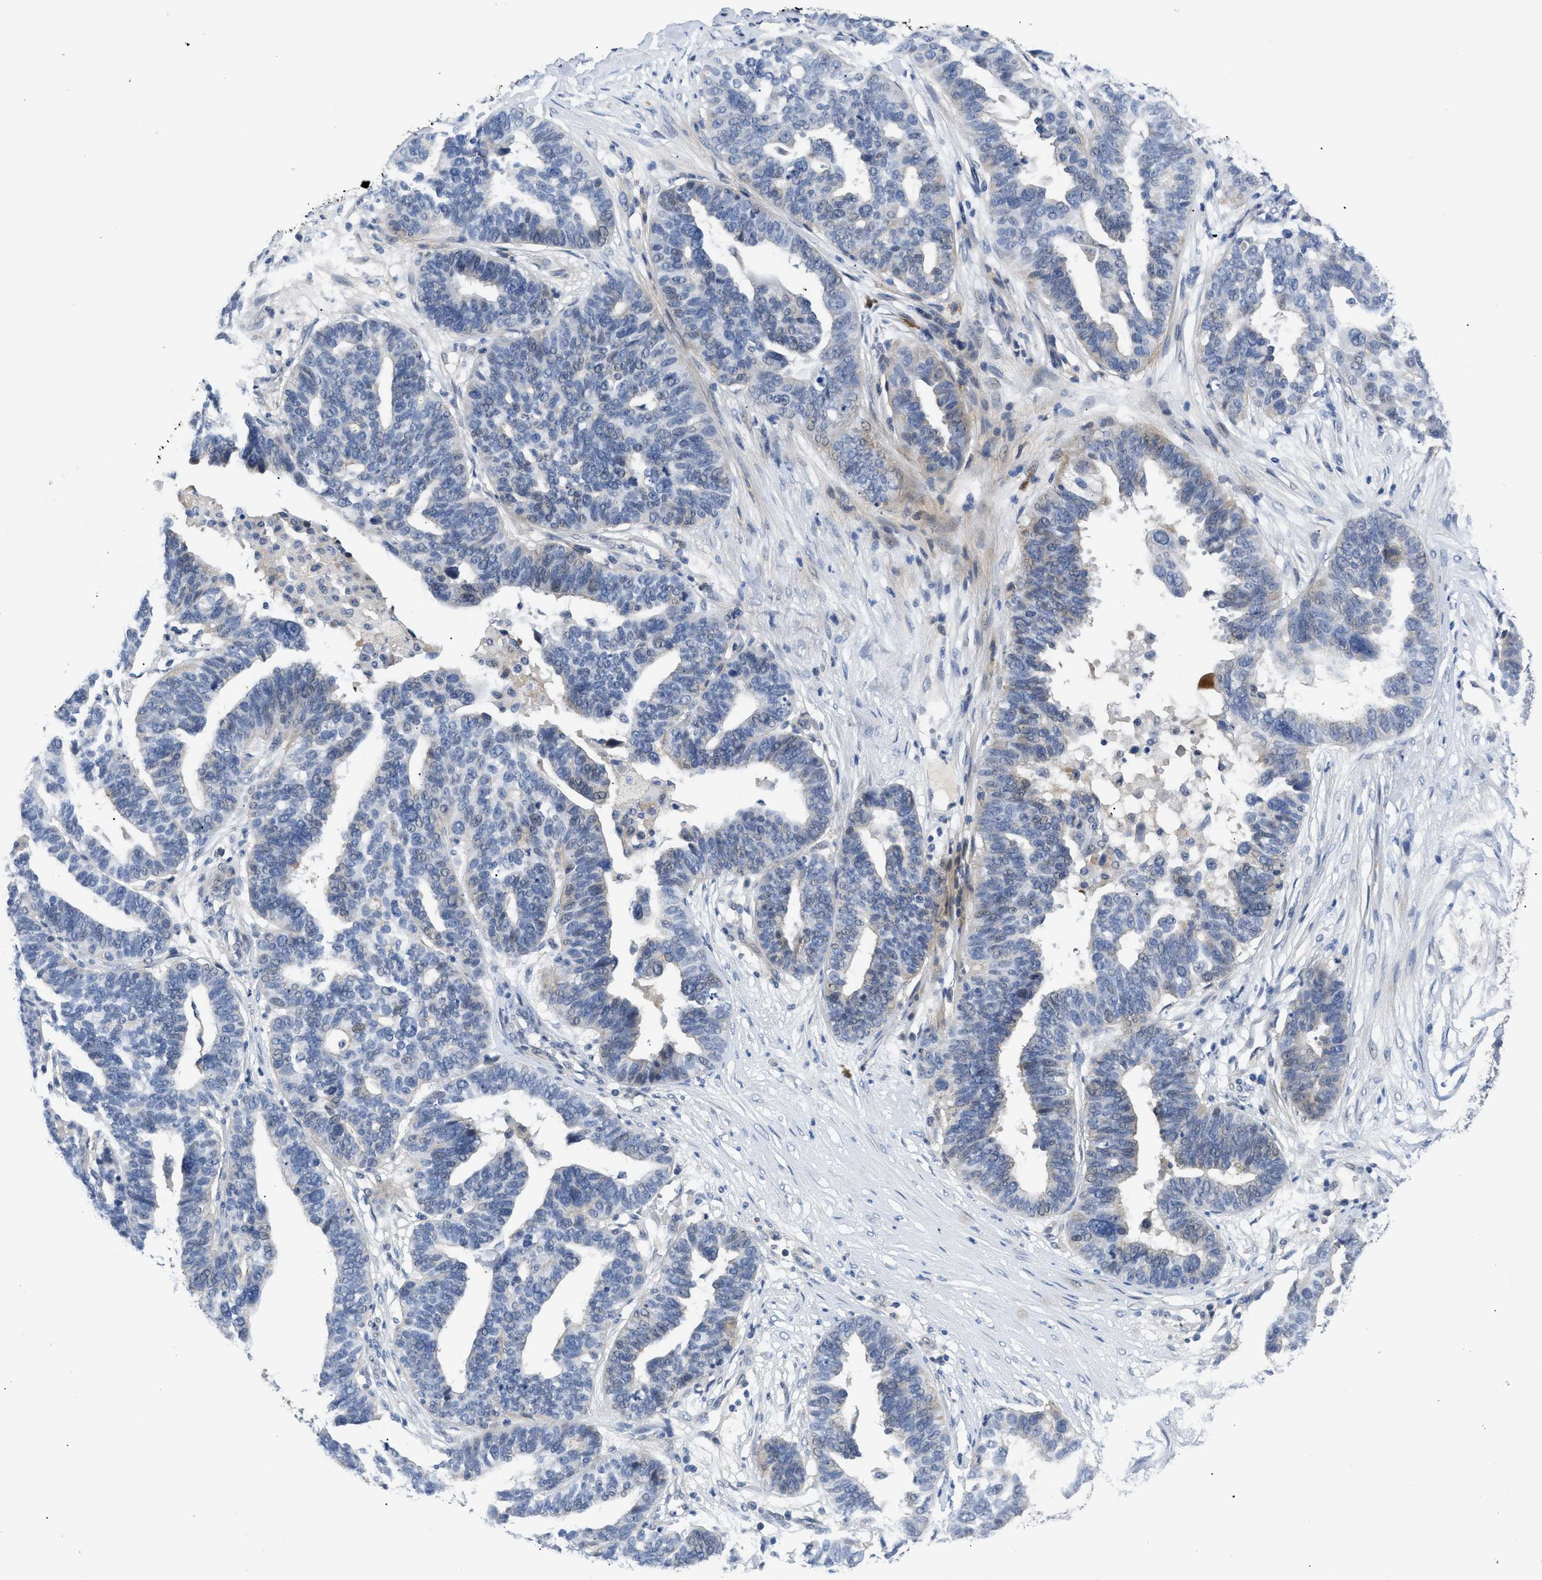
{"staining": {"intensity": "negative", "quantity": "none", "location": "none"}, "tissue": "ovarian cancer", "cell_type": "Tumor cells", "image_type": "cancer", "snomed": [{"axis": "morphology", "description": "Cystadenocarcinoma, serous, NOS"}, {"axis": "topography", "description": "Ovary"}], "caption": "Ovarian cancer stained for a protein using immunohistochemistry (IHC) displays no positivity tumor cells.", "gene": "OR9K2", "patient": {"sex": "female", "age": 59}}